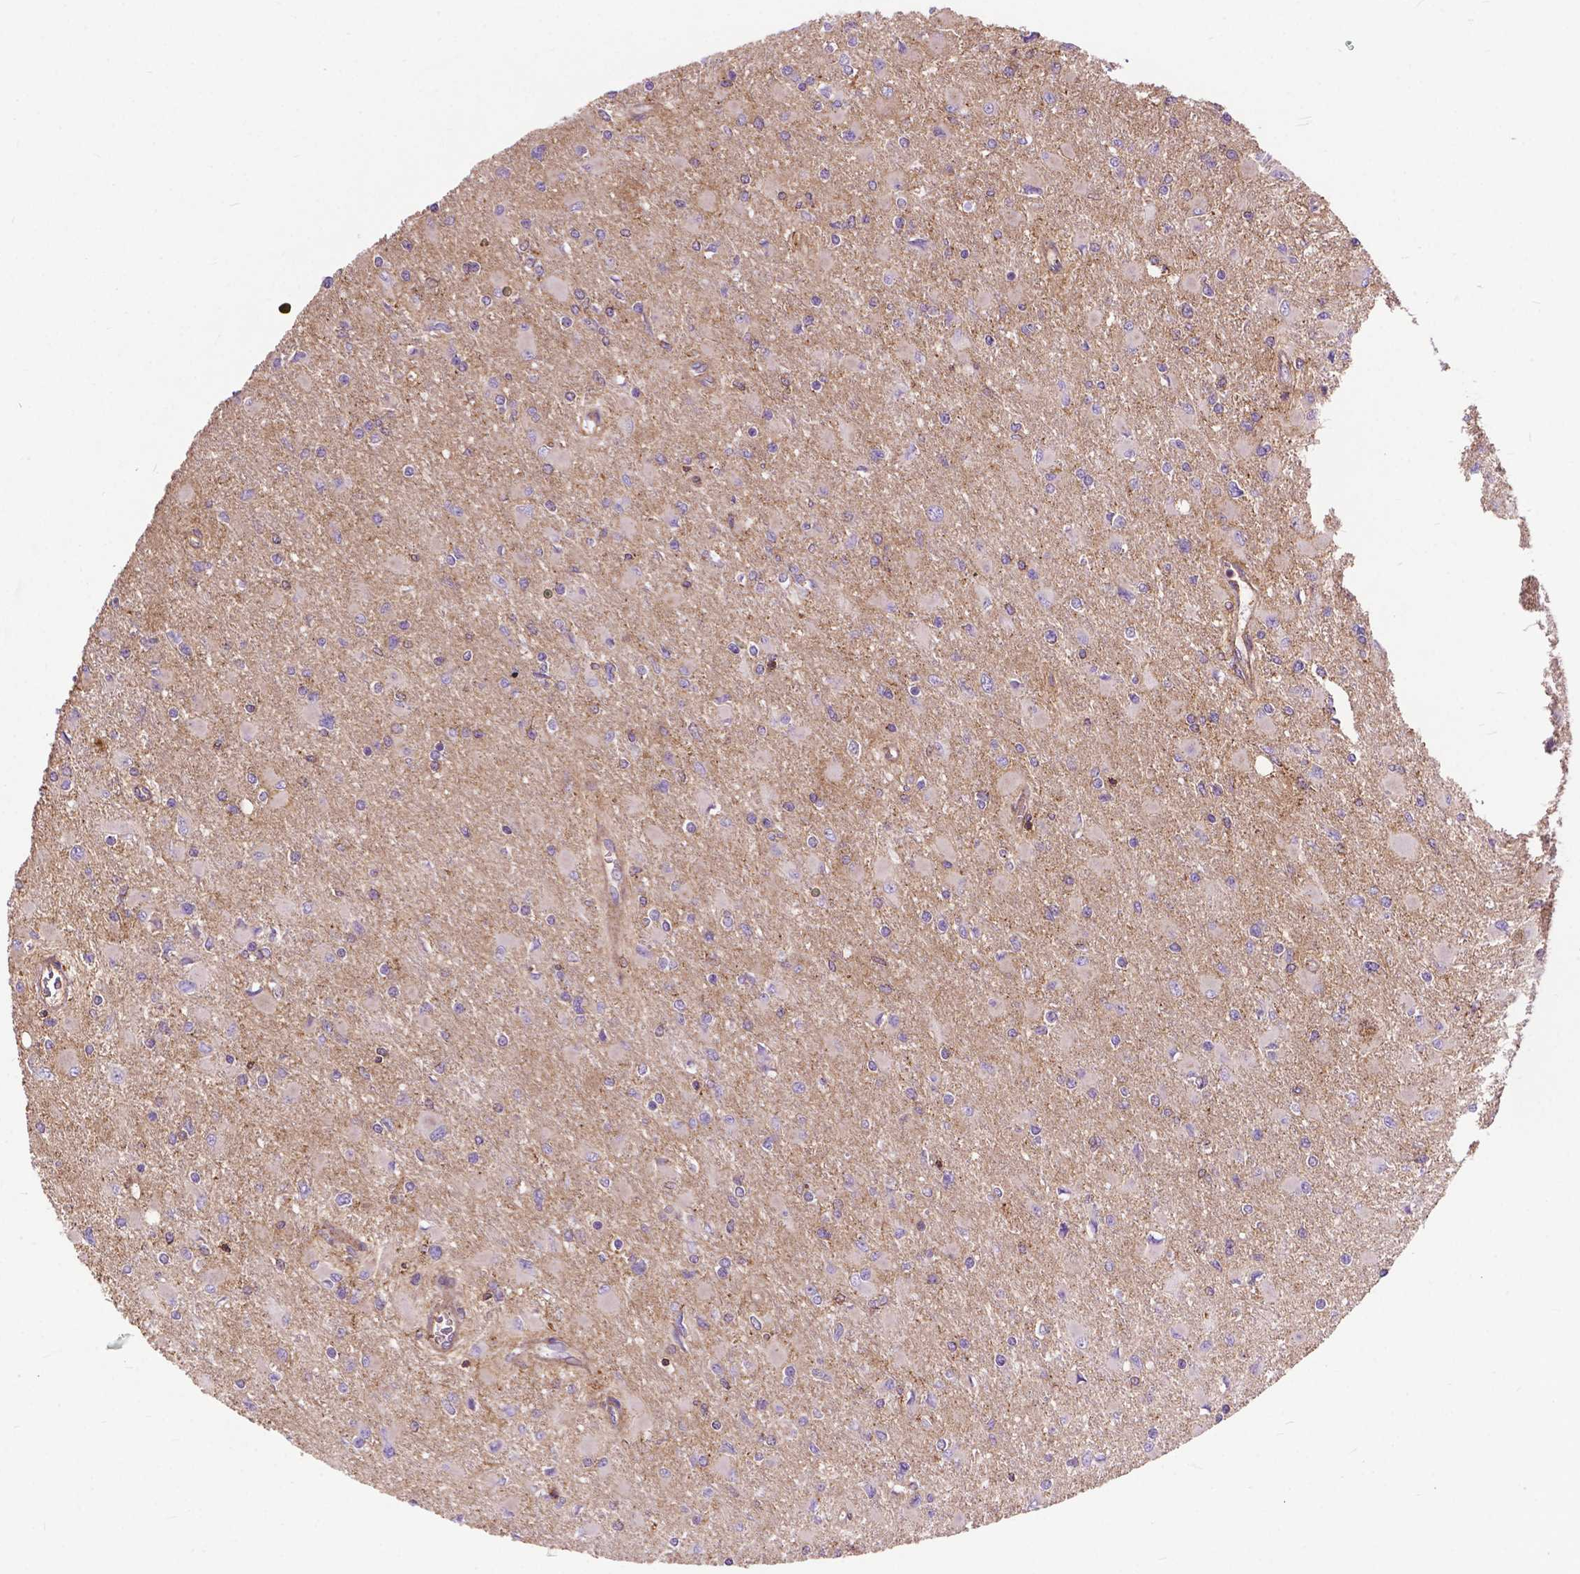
{"staining": {"intensity": "negative", "quantity": "none", "location": "none"}, "tissue": "glioma", "cell_type": "Tumor cells", "image_type": "cancer", "snomed": [{"axis": "morphology", "description": "Glioma, malignant, High grade"}, {"axis": "topography", "description": "Cerebral cortex"}], "caption": "DAB immunohistochemical staining of high-grade glioma (malignant) shows no significant staining in tumor cells.", "gene": "CHMP4A", "patient": {"sex": "female", "age": 36}}